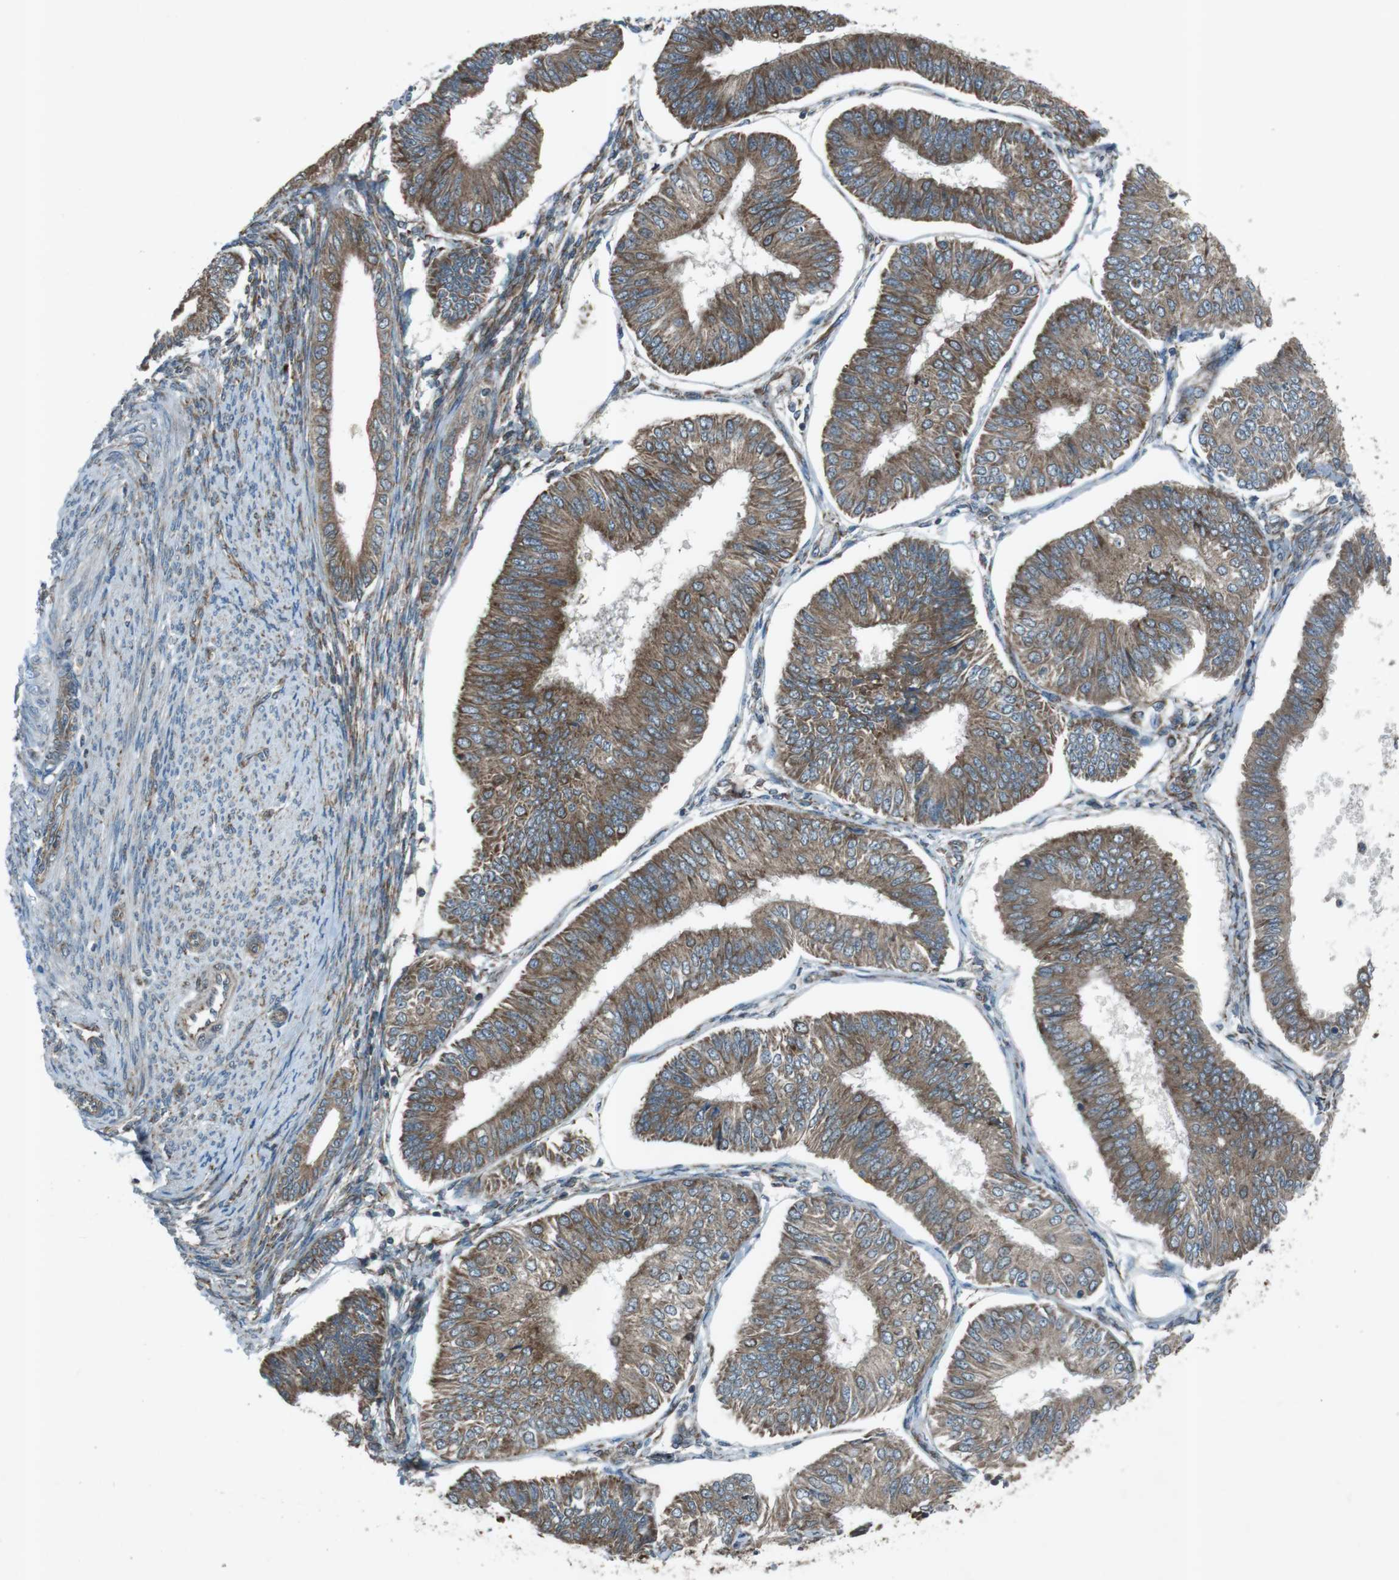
{"staining": {"intensity": "moderate", "quantity": ">75%", "location": "cytoplasmic/membranous"}, "tissue": "endometrial cancer", "cell_type": "Tumor cells", "image_type": "cancer", "snomed": [{"axis": "morphology", "description": "Adenocarcinoma, NOS"}, {"axis": "topography", "description": "Endometrium"}], "caption": "The micrograph exhibits immunohistochemical staining of adenocarcinoma (endometrial). There is moderate cytoplasmic/membranous positivity is appreciated in approximately >75% of tumor cells.", "gene": "SLC41A1", "patient": {"sex": "female", "age": 58}}